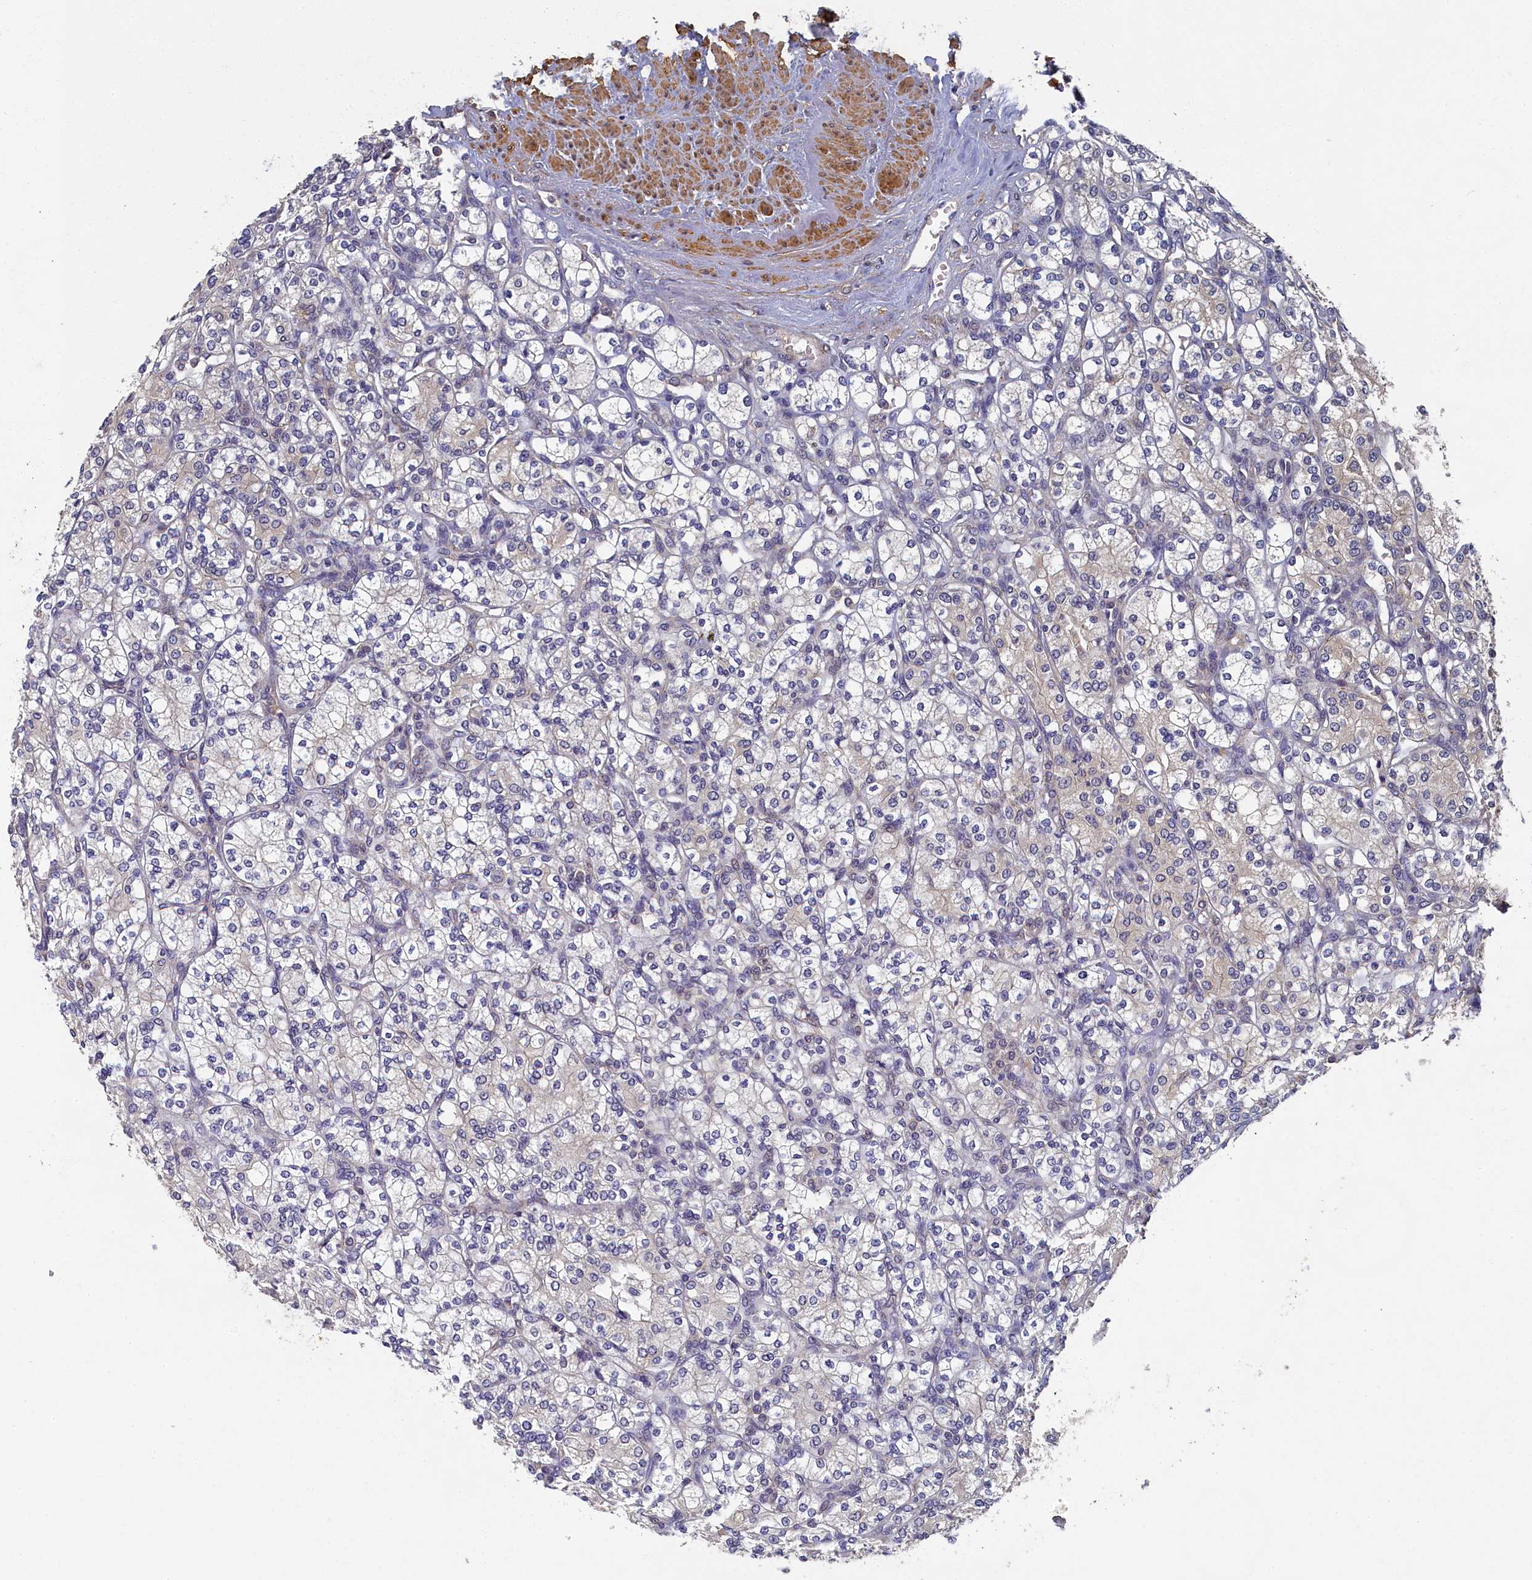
{"staining": {"intensity": "negative", "quantity": "none", "location": "none"}, "tissue": "renal cancer", "cell_type": "Tumor cells", "image_type": "cancer", "snomed": [{"axis": "morphology", "description": "Adenocarcinoma, NOS"}, {"axis": "topography", "description": "Kidney"}], "caption": "Immunohistochemistry (IHC) histopathology image of adenocarcinoma (renal) stained for a protein (brown), which reveals no positivity in tumor cells. (DAB IHC visualized using brightfield microscopy, high magnification).", "gene": "TBCB", "patient": {"sex": "male", "age": 77}}